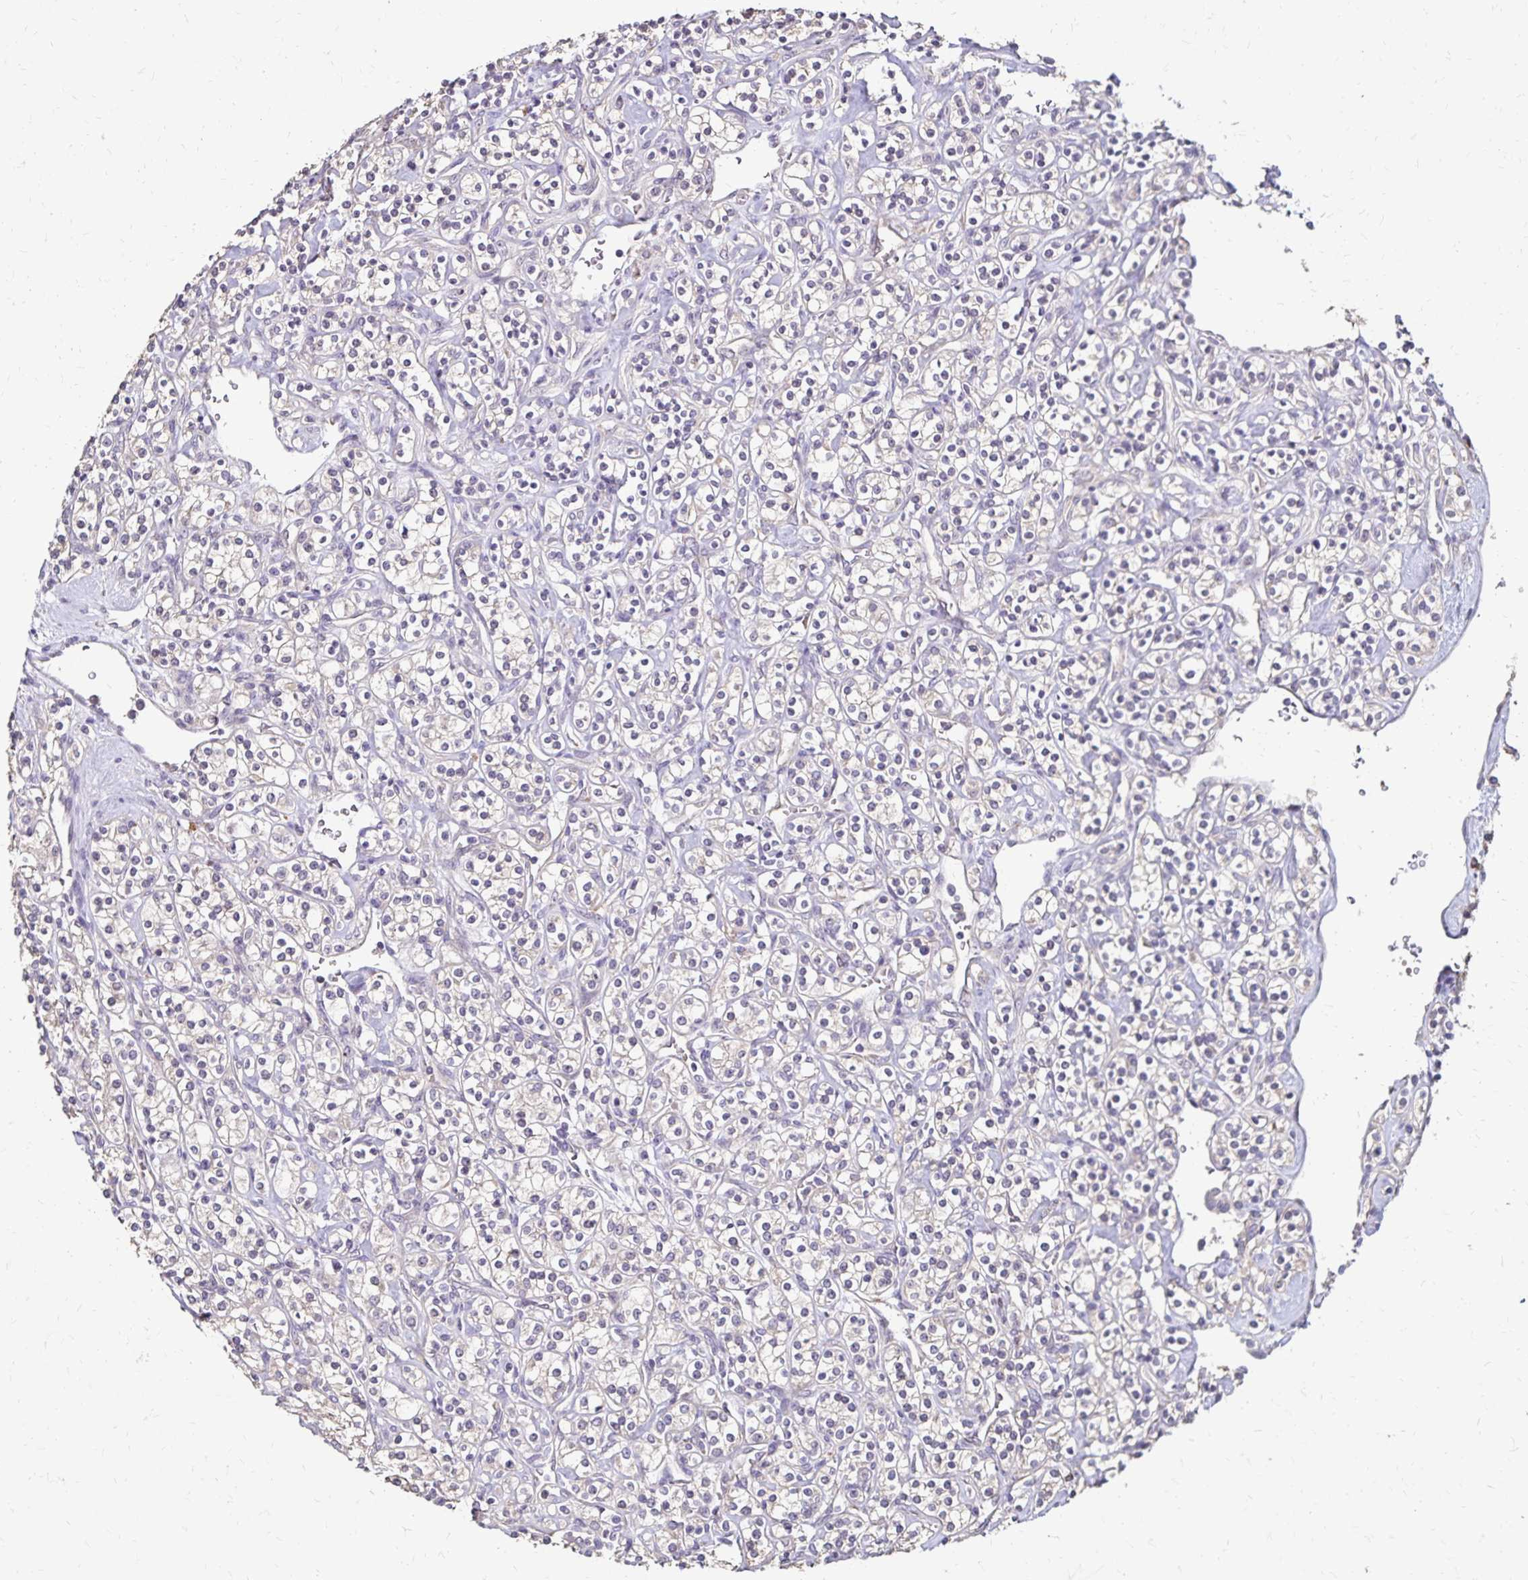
{"staining": {"intensity": "negative", "quantity": "none", "location": "none"}, "tissue": "renal cancer", "cell_type": "Tumor cells", "image_type": "cancer", "snomed": [{"axis": "morphology", "description": "Adenocarcinoma, NOS"}, {"axis": "topography", "description": "Kidney"}], "caption": "Human renal cancer stained for a protein using immunohistochemistry (IHC) displays no positivity in tumor cells.", "gene": "EMC10", "patient": {"sex": "male", "age": 77}}